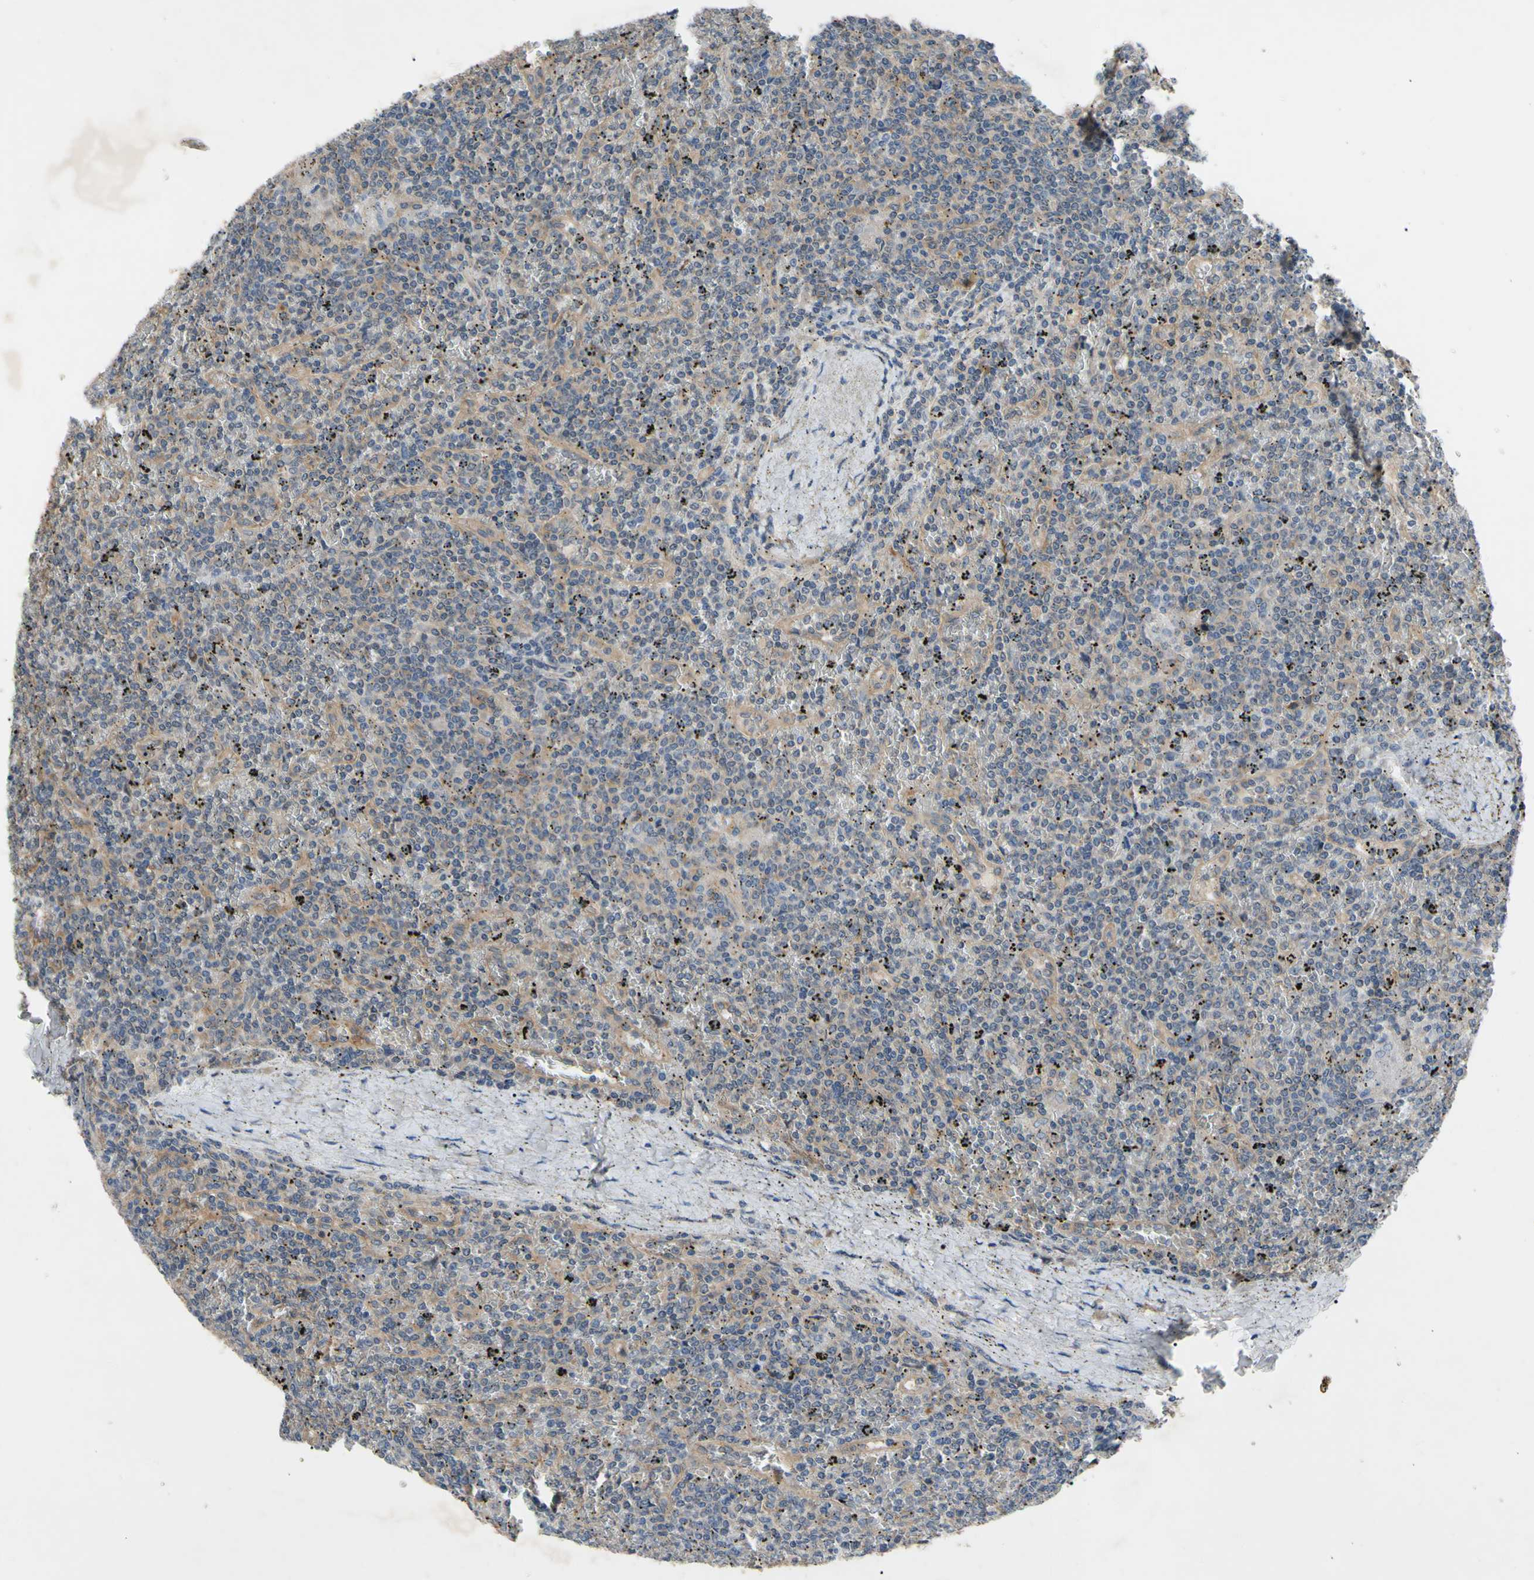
{"staining": {"intensity": "weak", "quantity": "25%-75%", "location": "cytoplasmic/membranous"}, "tissue": "lymphoma", "cell_type": "Tumor cells", "image_type": "cancer", "snomed": [{"axis": "morphology", "description": "Malignant lymphoma, non-Hodgkin's type, Low grade"}, {"axis": "topography", "description": "Spleen"}], "caption": "Protein staining shows weak cytoplasmic/membranous expression in about 25%-75% of tumor cells in lymphoma.", "gene": "HILPDA", "patient": {"sex": "female", "age": 19}}